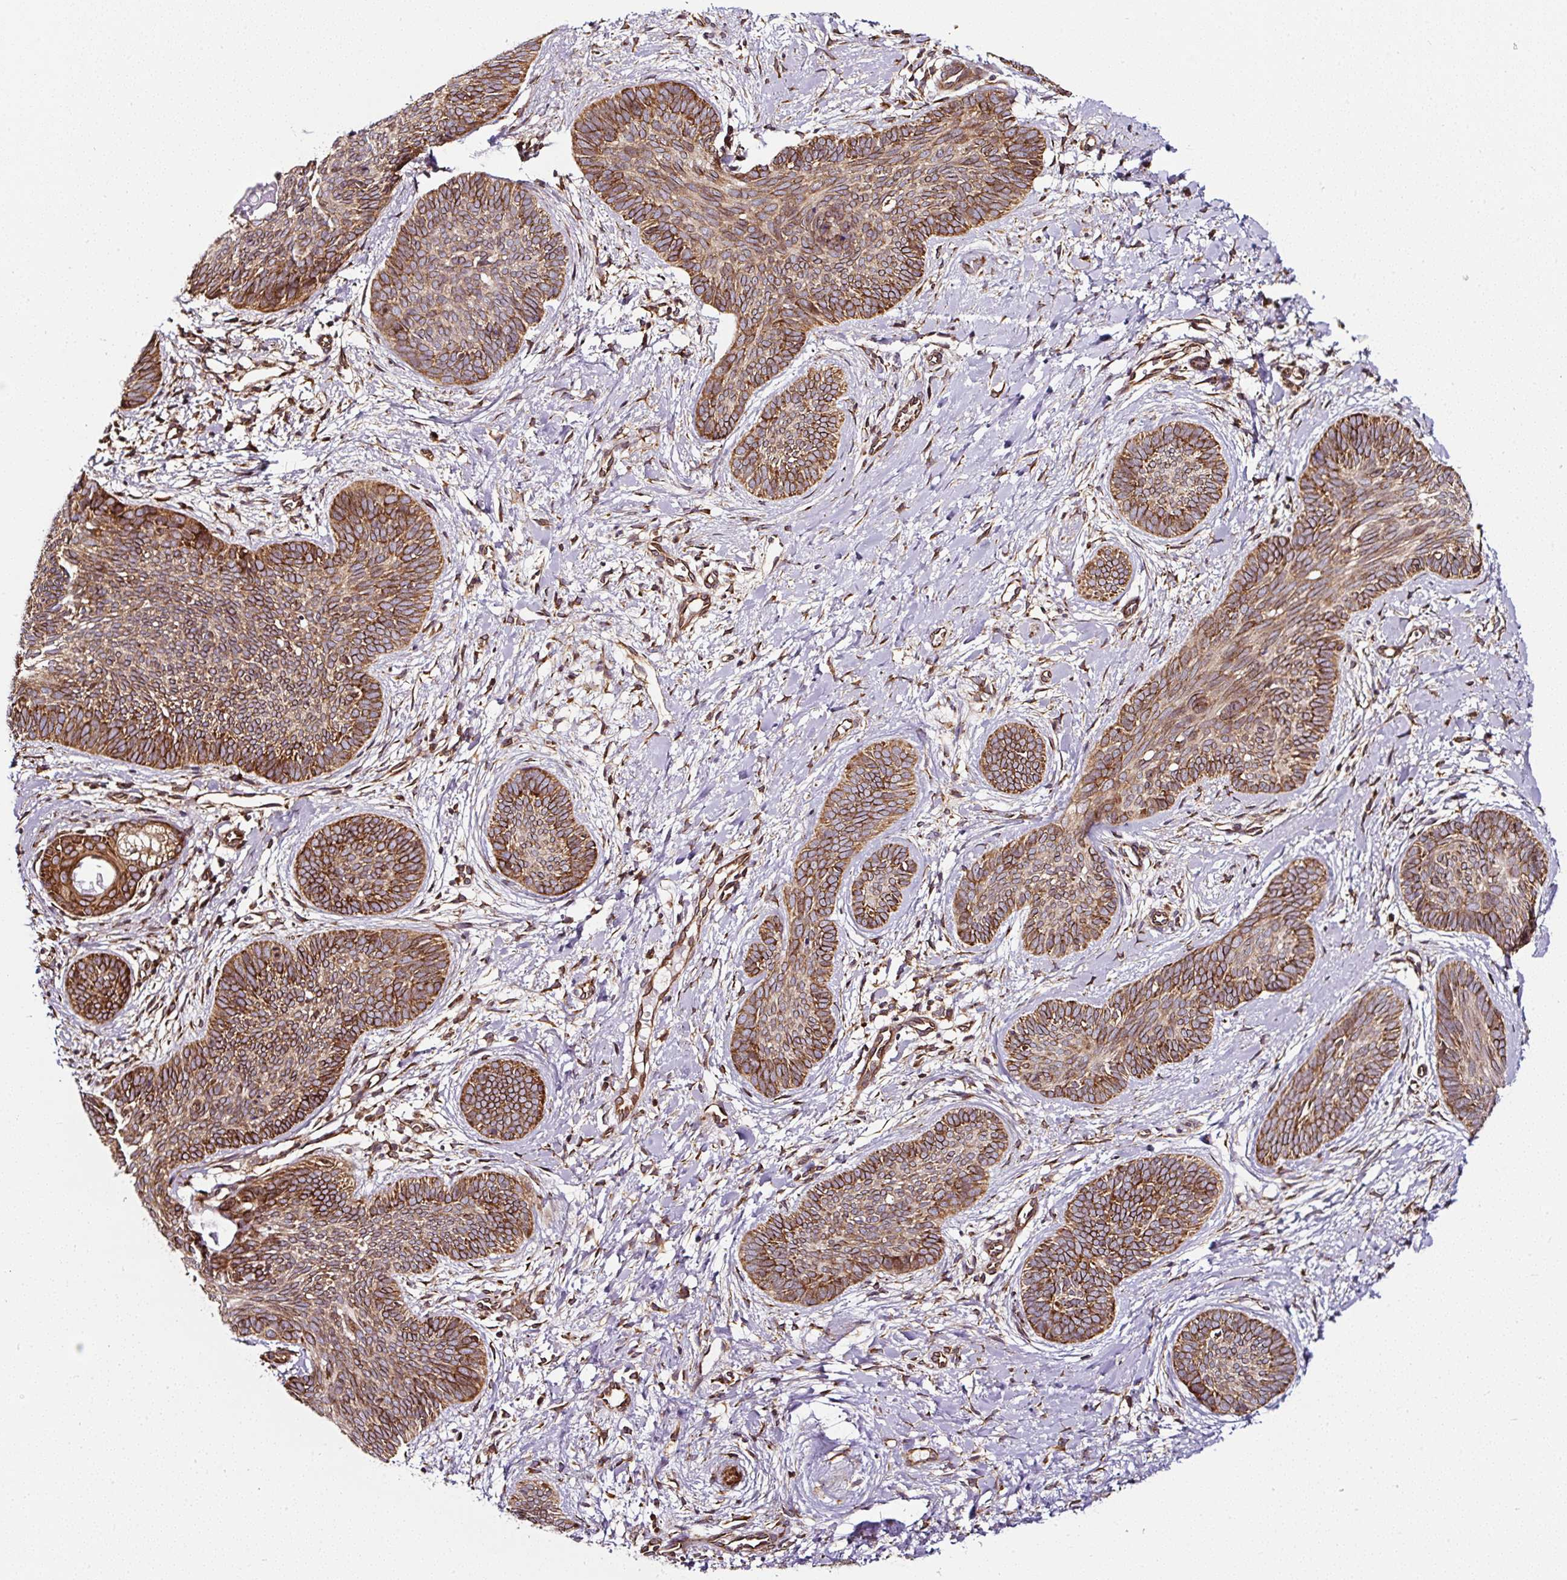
{"staining": {"intensity": "moderate", "quantity": ">75%", "location": "cytoplasmic/membranous"}, "tissue": "skin cancer", "cell_type": "Tumor cells", "image_type": "cancer", "snomed": [{"axis": "morphology", "description": "Basal cell carcinoma"}, {"axis": "topography", "description": "Skin"}], "caption": "A brown stain labels moderate cytoplasmic/membranous positivity of a protein in basal cell carcinoma (skin) tumor cells.", "gene": "KDM4E", "patient": {"sex": "female", "age": 81}}